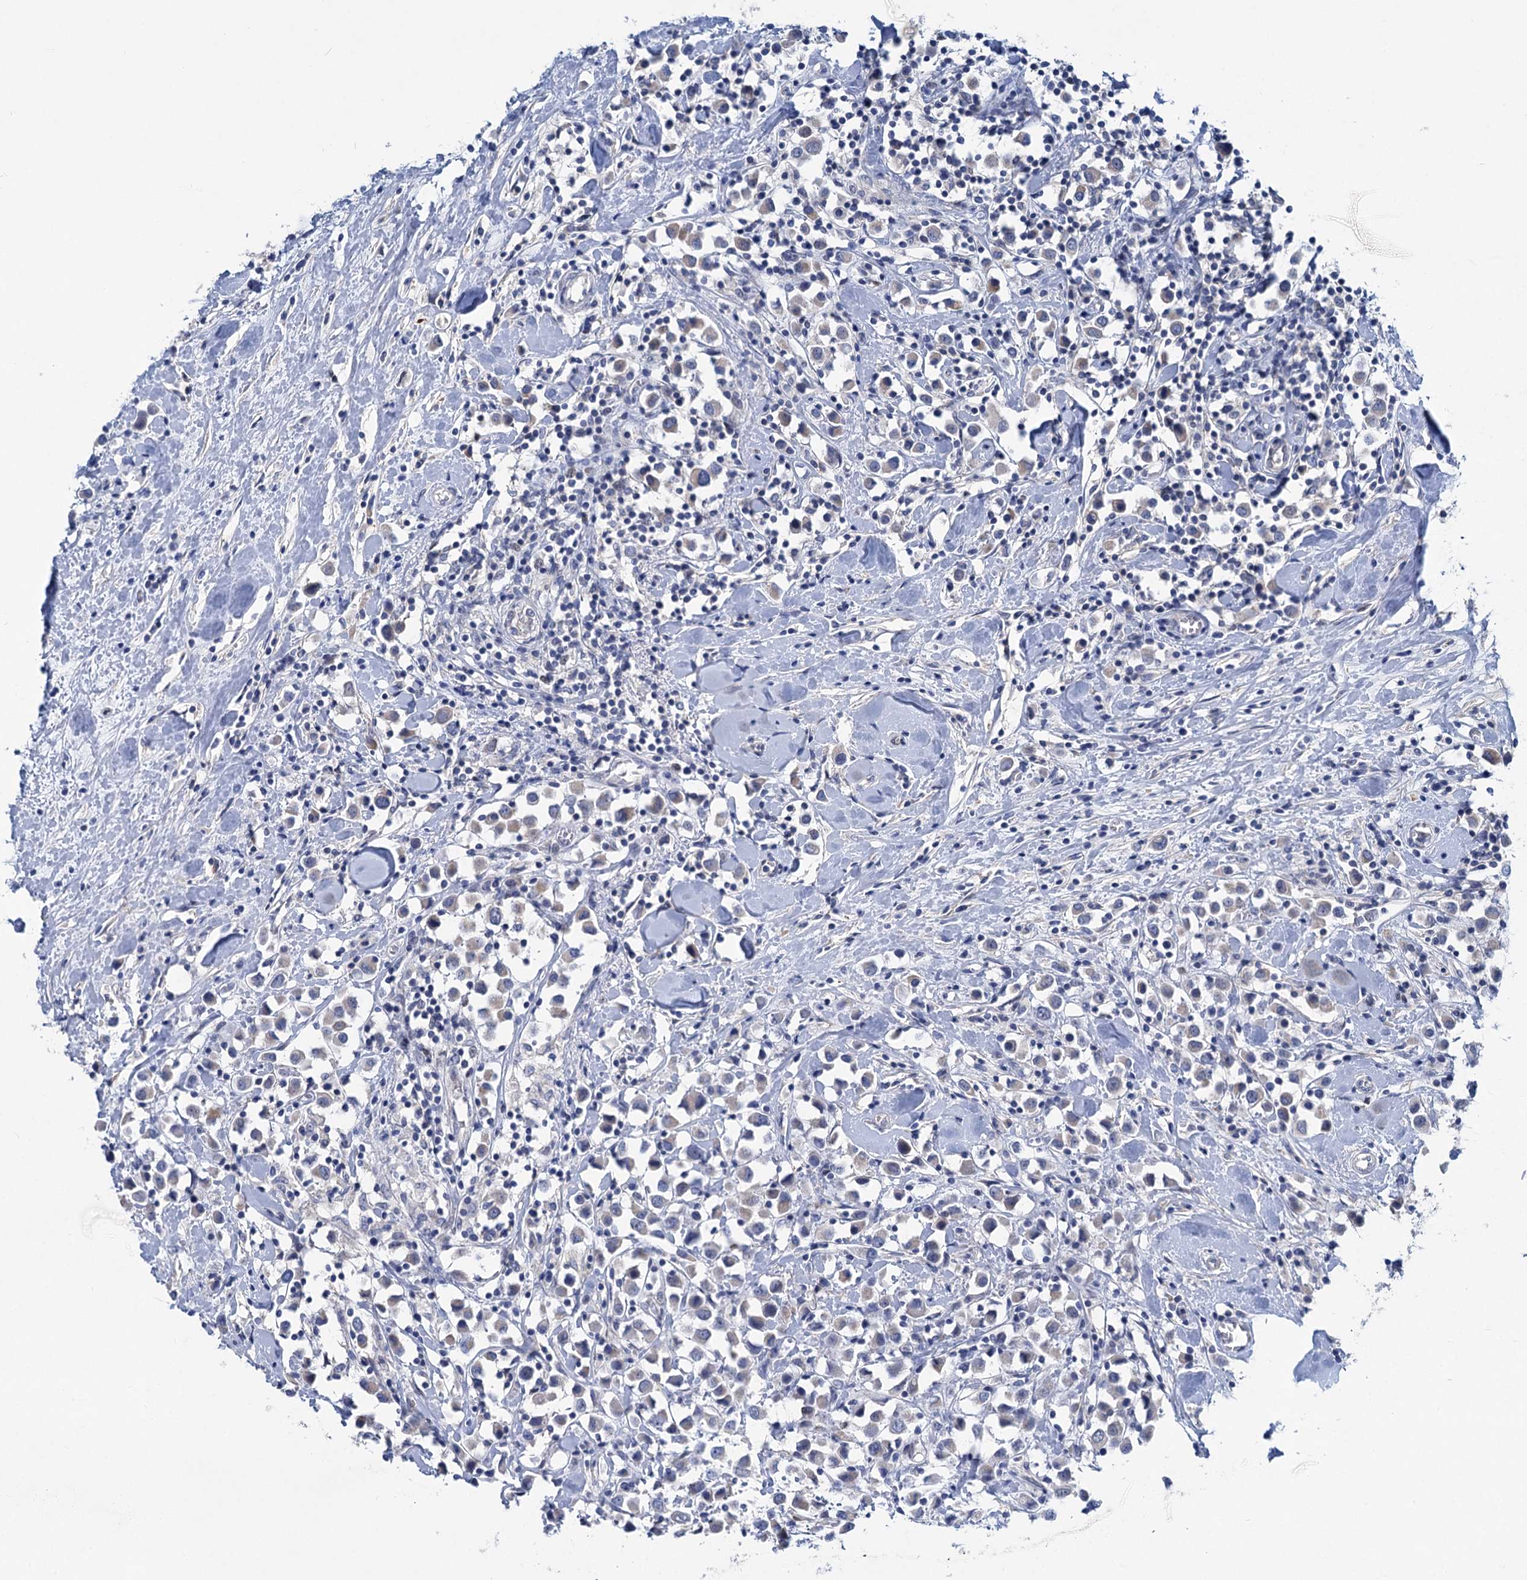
{"staining": {"intensity": "negative", "quantity": "none", "location": "none"}, "tissue": "breast cancer", "cell_type": "Tumor cells", "image_type": "cancer", "snomed": [{"axis": "morphology", "description": "Duct carcinoma"}, {"axis": "topography", "description": "Breast"}], "caption": "This is an immunohistochemistry image of breast cancer. There is no expression in tumor cells.", "gene": "CHDH", "patient": {"sex": "female", "age": 61}}